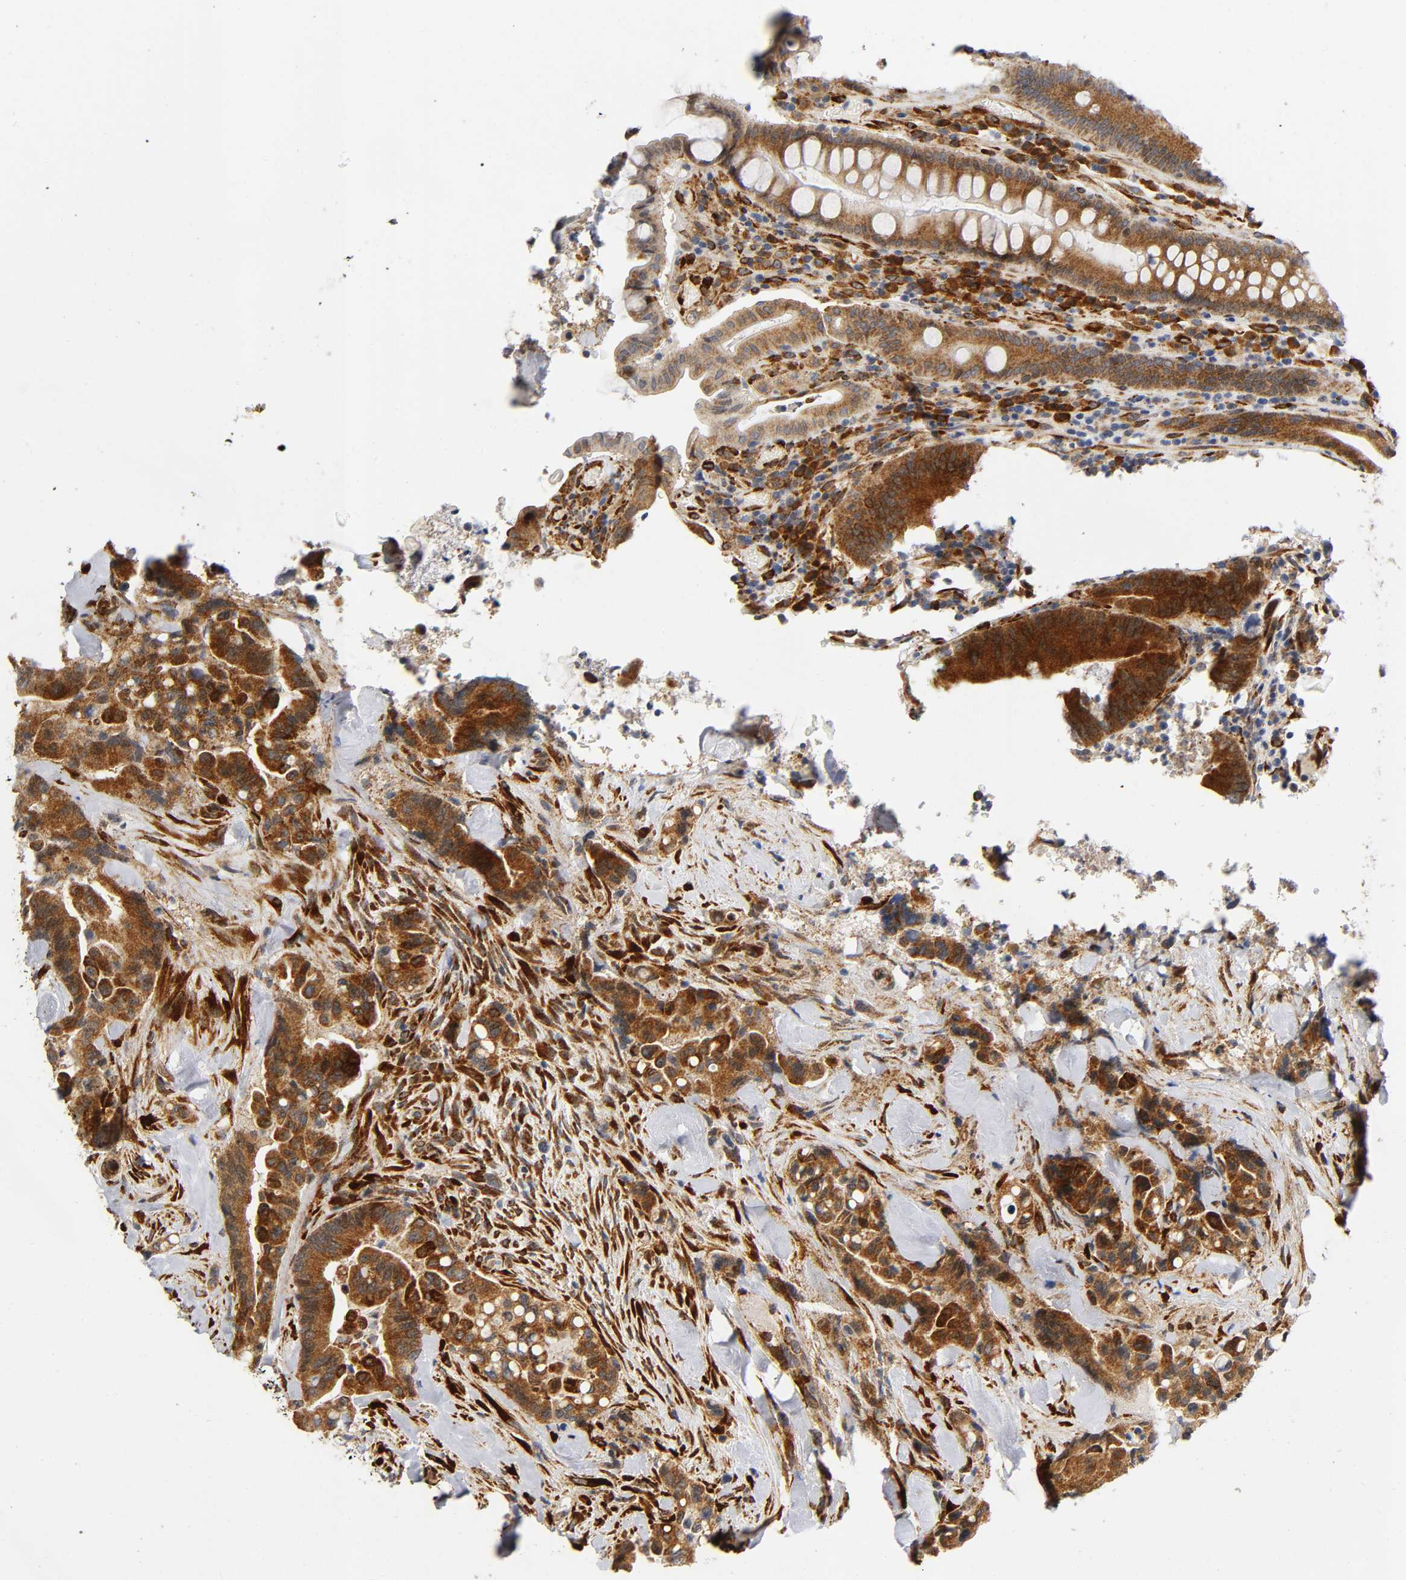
{"staining": {"intensity": "strong", "quantity": ">75%", "location": "cytoplasmic/membranous"}, "tissue": "colorectal cancer", "cell_type": "Tumor cells", "image_type": "cancer", "snomed": [{"axis": "morphology", "description": "Normal tissue, NOS"}, {"axis": "morphology", "description": "Adenocarcinoma, NOS"}, {"axis": "topography", "description": "Colon"}], "caption": "This photomicrograph reveals immunohistochemistry (IHC) staining of colorectal cancer, with high strong cytoplasmic/membranous positivity in about >75% of tumor cells.", "gene": "SOS2", "patient": {"sex": "male", "age": 82}}